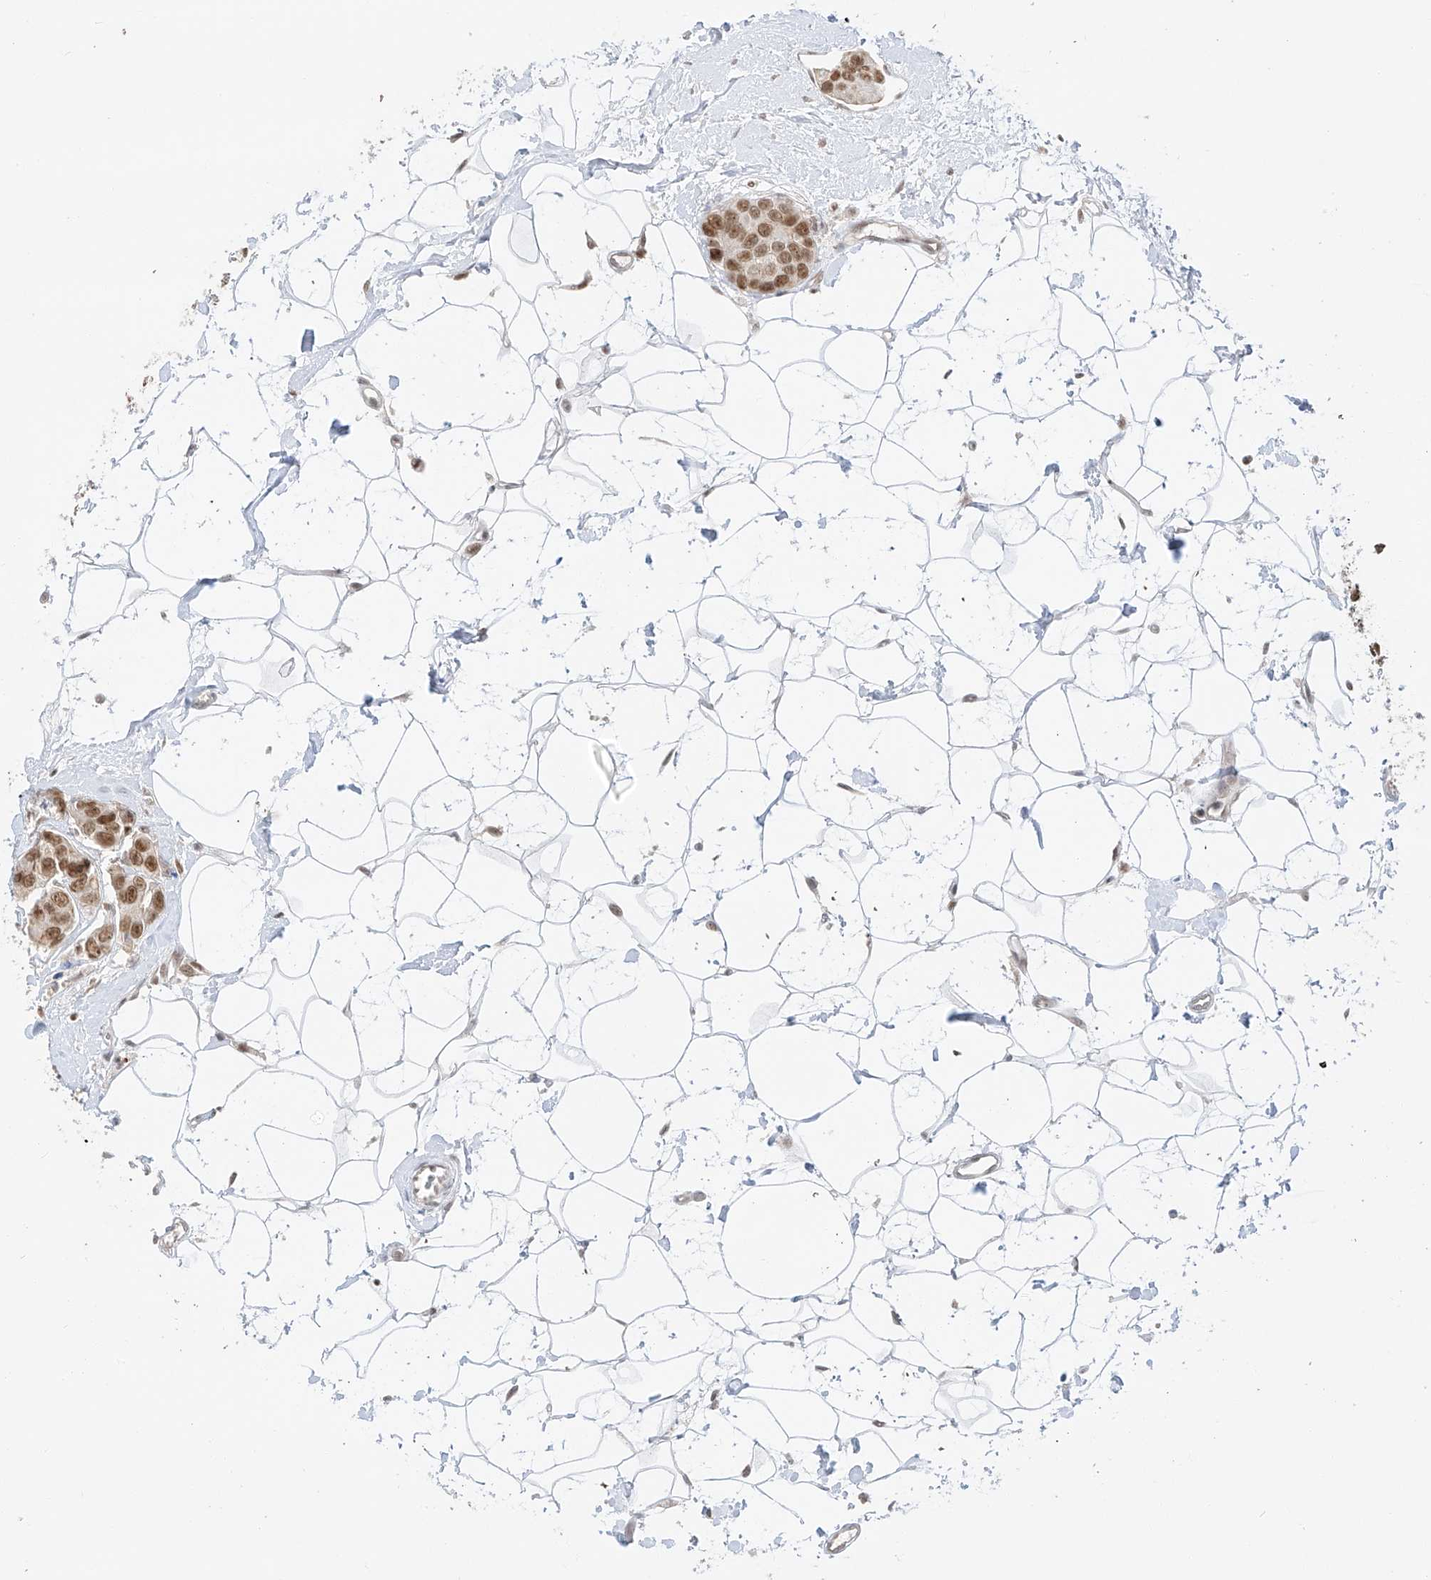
{"staining": {"intensity": "moderate", "quantity": ">75%", "location": "nuclear"}, "tissue": "breast cancer", "cell_type": "Tumor cells", "image_type": "cancer", "snomed": [{"axis": "morphology", "description": "Normal tissue, NOS"}, {"axis": "morphology", "description": "Duct carcinoma"}, {"axis": "topography", "description": "Breast"}], "caption": "IHC of human breast cancer displays medium levels of moderate nuclear expression in approximately >75% of tumor cells.", "gene": "POGK", "patient": {"sex": "female", "age": 39}}